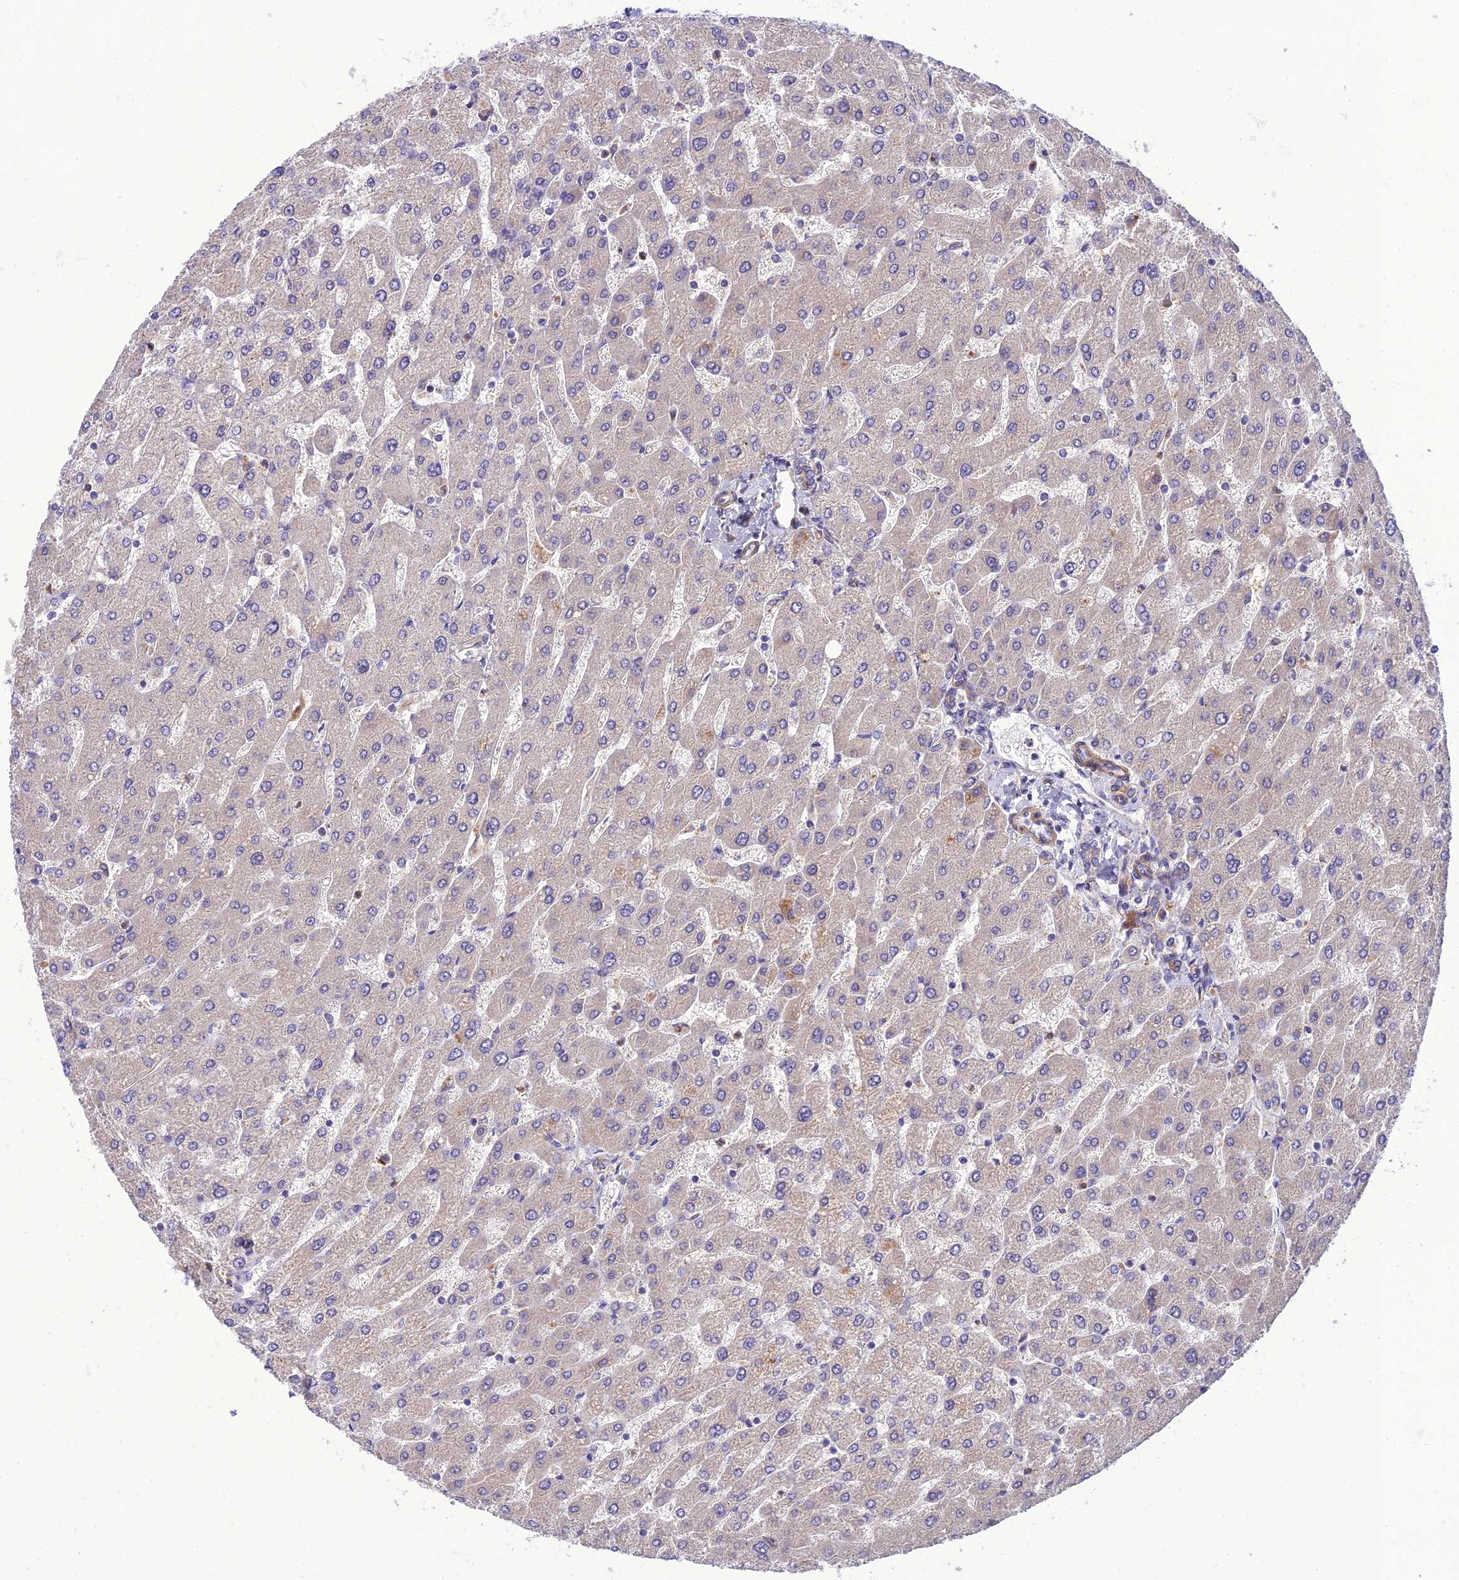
{"staining": {"intensity": "weak", "quantity": "<25%", "location": "cytoplasmic/membranous"}, "tissue": "liver", "cell_type": "Cholangiocytes", "image_type": "normal", "snomed": [{"axis": "morphology", "description": "Normal tissue, NOS"}, {"axis": "topography", "description": "Liver"}], "caption": "Cholangiocytes show no significant protein staining in normal liver. (DAB (3,3'-diaminobenzidine) immunohistochemistry, high magnification).", "gene": "IRAK3", "patient": {"sex": "male", "age": 55}}